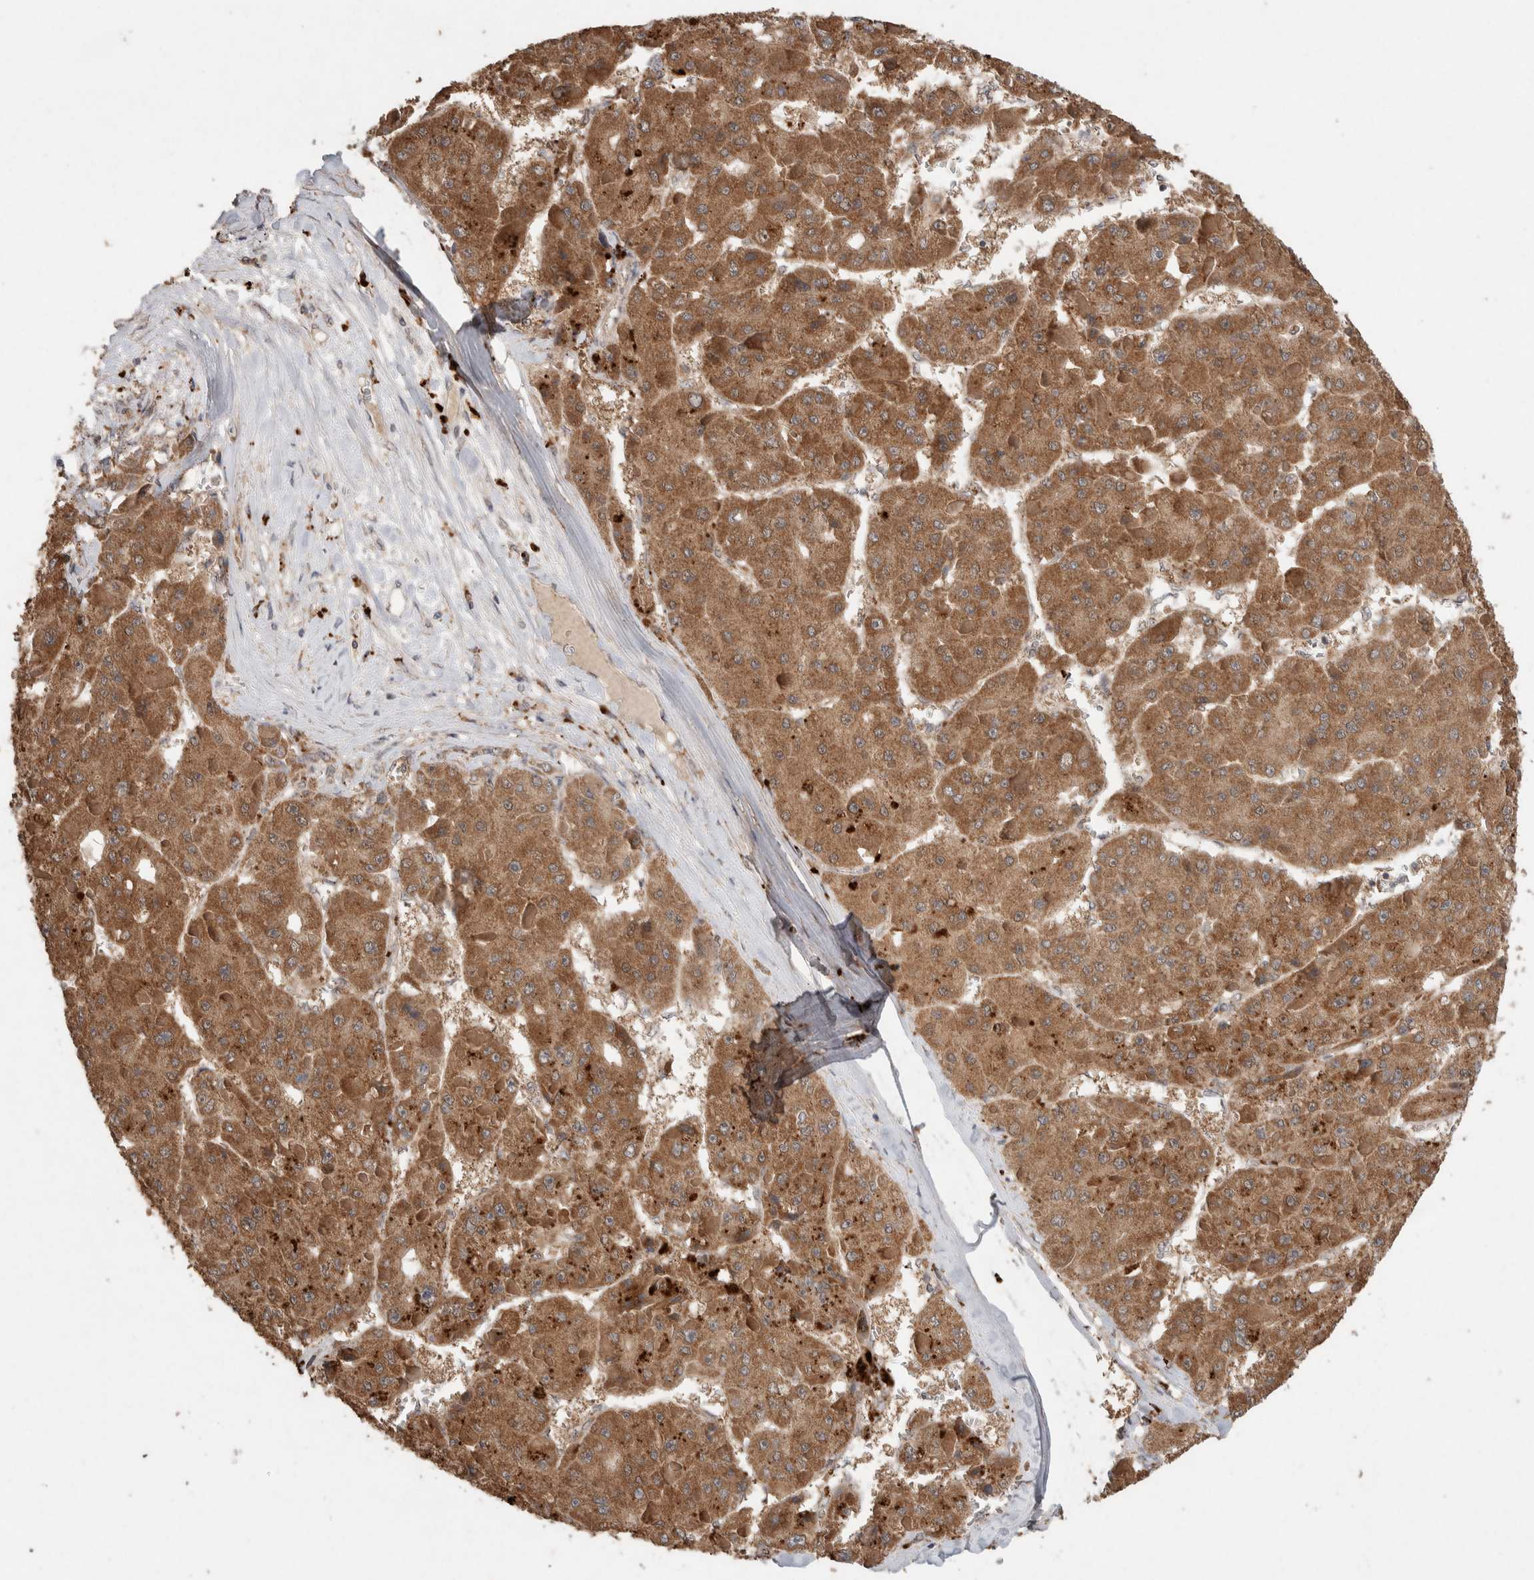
{"staining": {"intensity": "moderate", "quantity": ">75%", "location": "cytoplasmic/membranous"}, "tissue": "liver cancer", "cell_type": "Tumor cells", "image_type": "cancer", "snomed": [{"axis": "morphology", "description": "Carcinoma, Hepatocellular, NOS"}, {"axis": "topography", "description": "Liver"}], "caption": "This is an image of immunohistochemistry (IHC) staining of liver hepatocellular carcinoma, which shows moderate expression in the cytoplasmic/membranous of tumor cells.", "gene": "KCNJ5", "patient": {"sex": "female", "age": 73}}